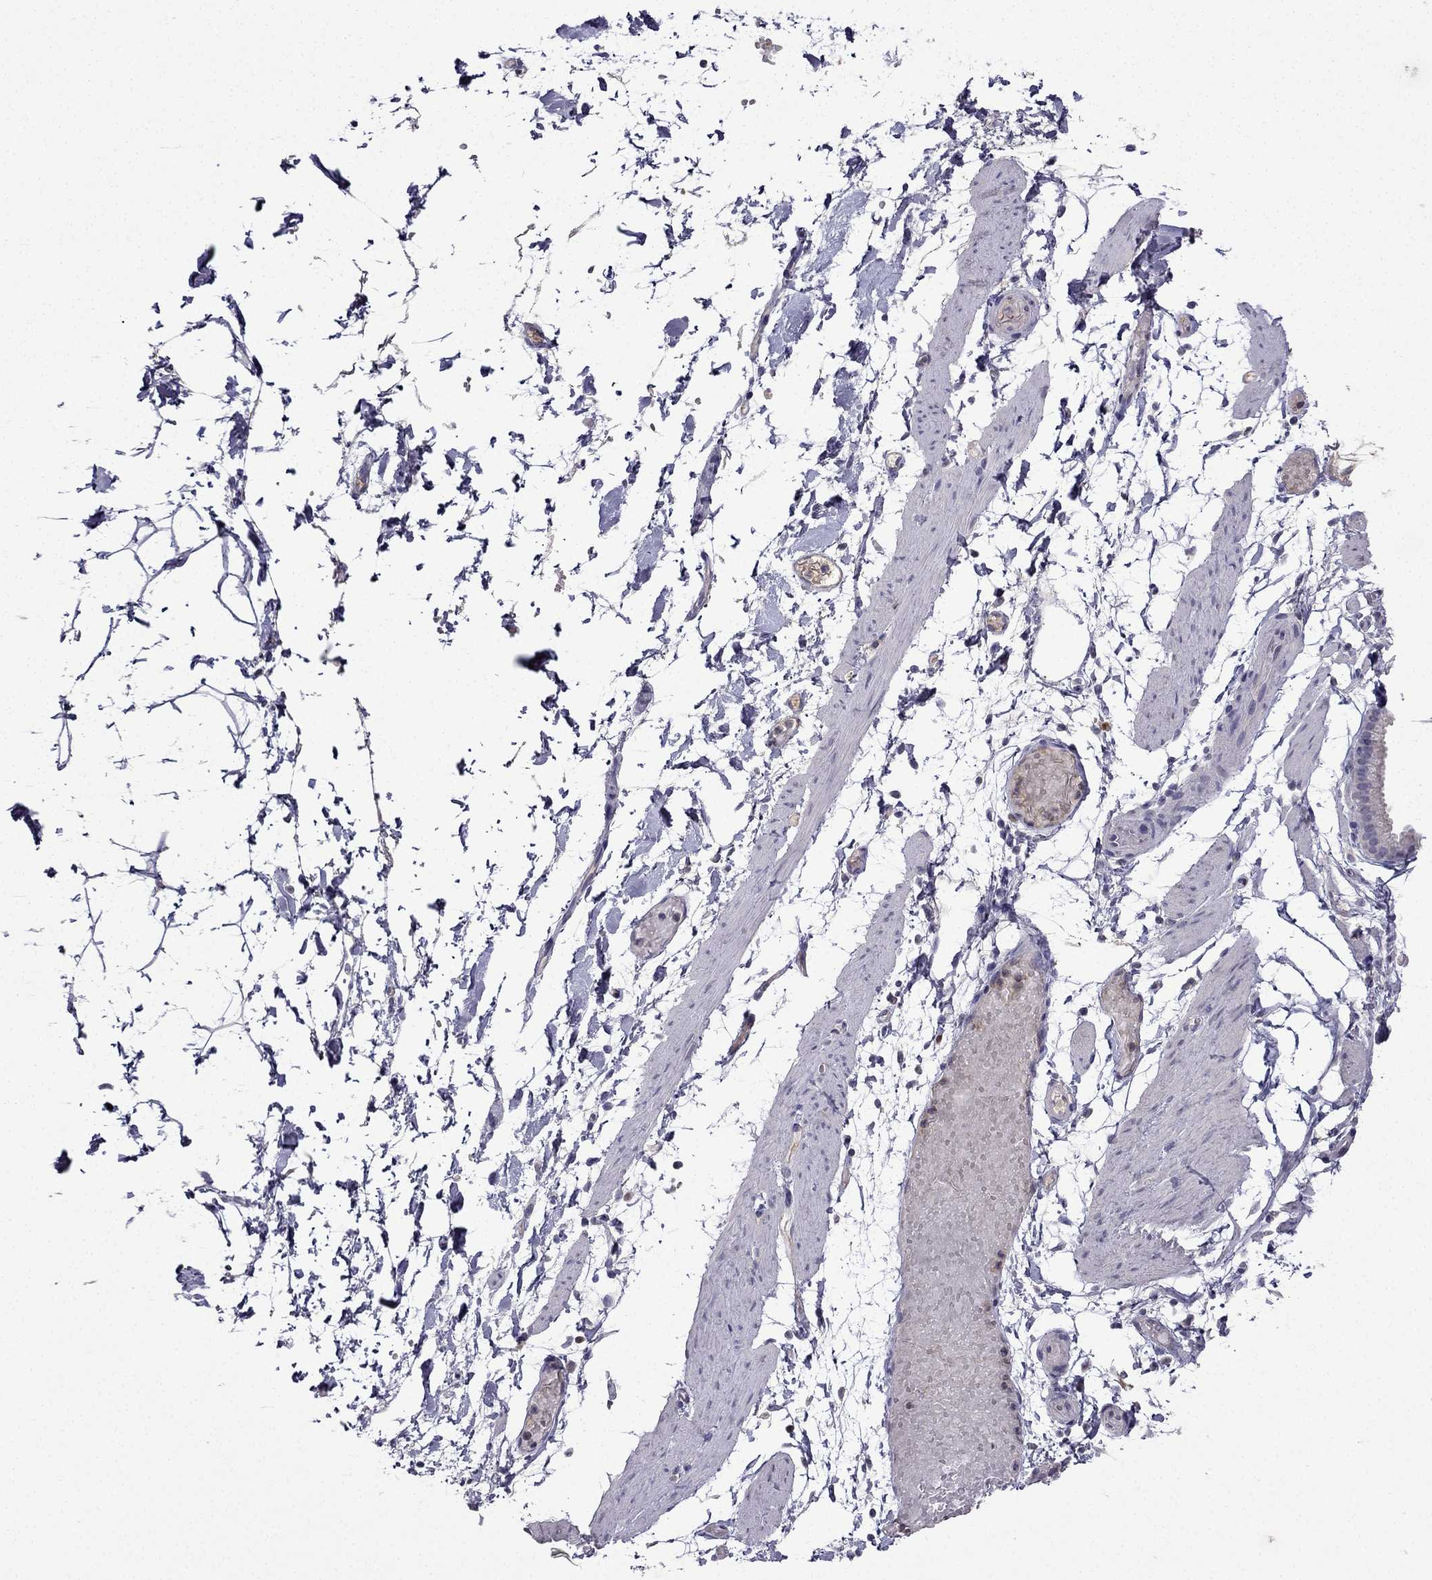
{"staining": {"intensity": "negative", "quantity": "none", "location": "none"}, "tissue": "adipose tissue", "cell_type": "Adipocytes", "image_type": "normal", "snomed": [{"axis": "morphology", "description": "Normal tissue, NOS"}, {"axis": "topography", "description": "Gallbladder"}, {"axis": "topography", "description": "Peripheral nerve tissue"}], "caption": "Immunohistochemistry photomicrograph of benign adipose tissue: adipose tissue stained with DAB demonstrates no significant protein expression in adipocytes. Nuclei are stained in blue.", "gene": "UHRF1", "patient": {"sex": "female", "age": 45}}